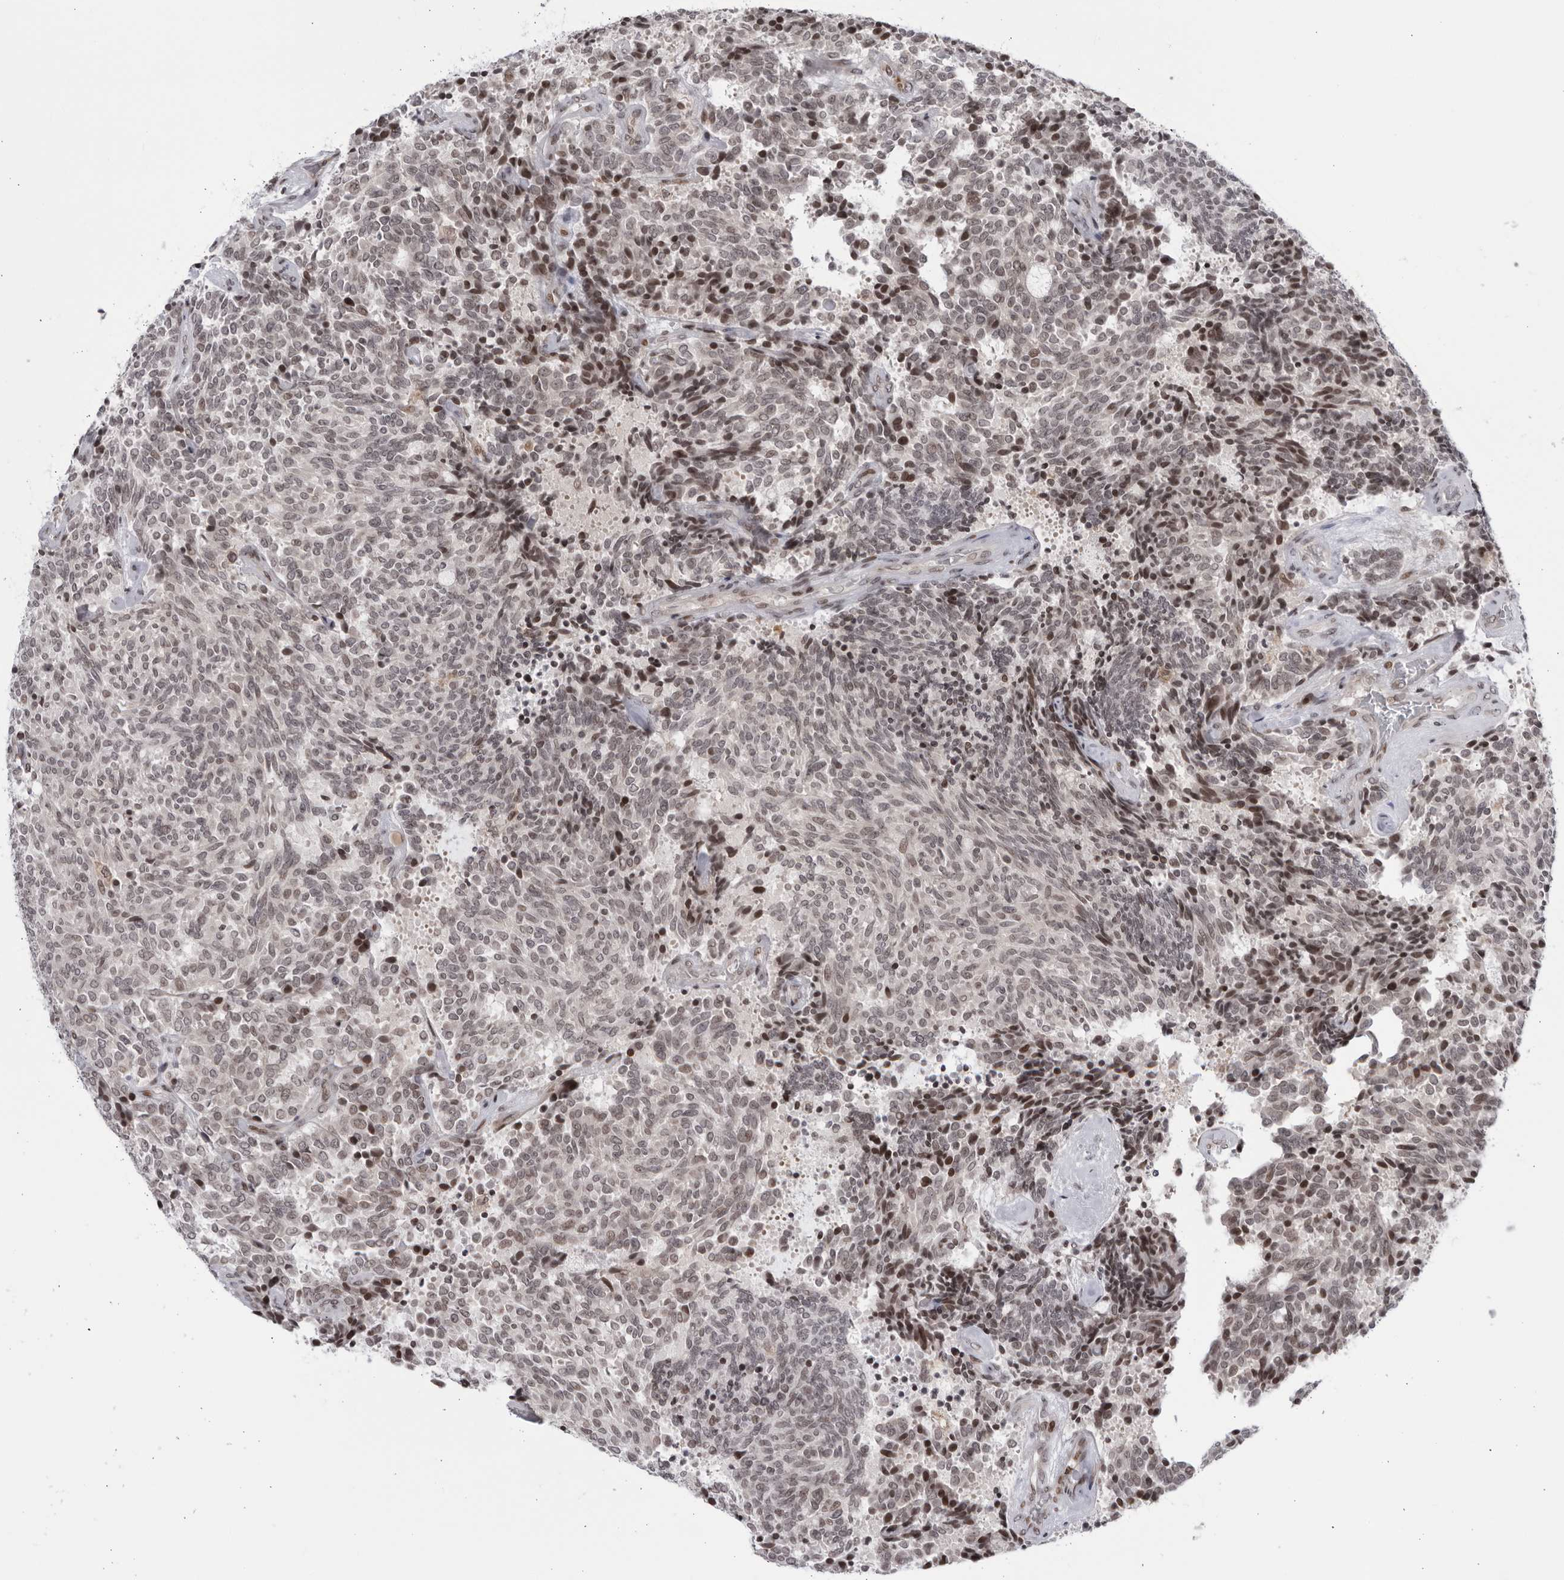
{"staining": {"intensity": "weak", "quantity": "25%-75%", "location": "nuclear"}, "tissue": "carcinoid", "cell_type": "Tumor cells", "image_type": "cancer", "snomed": [{"axis": "morphology", "description": "Carcinoid, malignant, NOS"}, {"axis": "topography", "description": "Pancreas"}], "caption": "DAB immunohistochemical staining of human malignant carcinoid shows weak nuclear protein staining in approximately 25%-75% of tumor cells.", "gene": "DTL", "patient": {"sex": "female", "age": 54}}